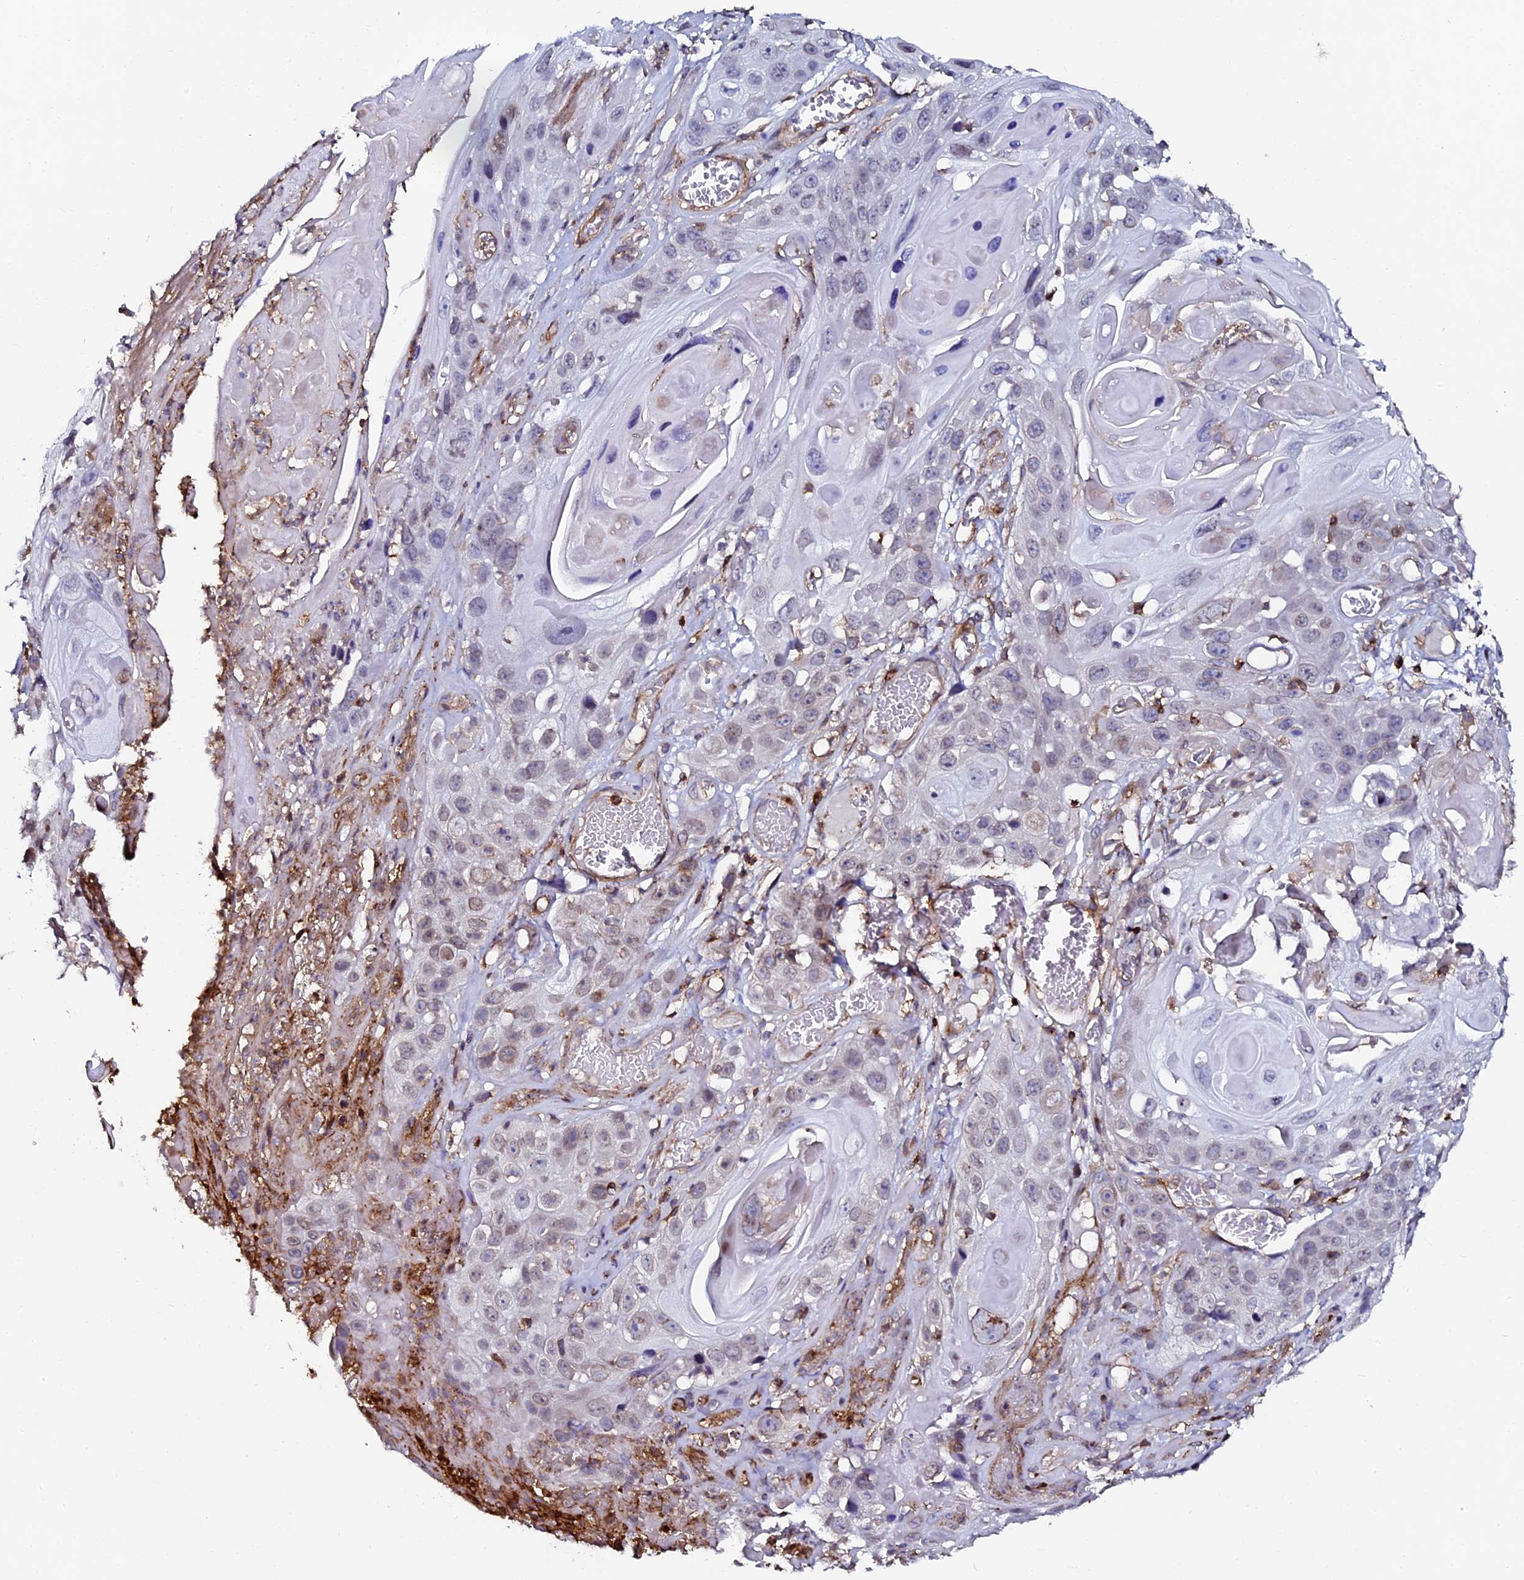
{"staining": {"intensity": "weak", "quantity": "<25%", "location": "cytoplasmic/membranous,nuclear"}, "tissue": "skin cancer", "cell_type": "Tumor cells", "image_type": "cancer", "snomed": [{"axis": "morphology", "description": "Squamous cell carcinoma, NOS"}, {"axis": "topography", "description": "Skin"}], "caption": "This micrograph is of squamous cell carcinoma (skin) stained with immunohistochemistry to label a protein in brown with the nuclei are counter-stained blue. There is no positivity in tumor cells. (Brightfield microscopy of DAB (3,3'-diaminobenzidine) immunohistochemistry at high magnification).", "gene": "AAAS", "patient": {"sex": "male", "age": 55}}